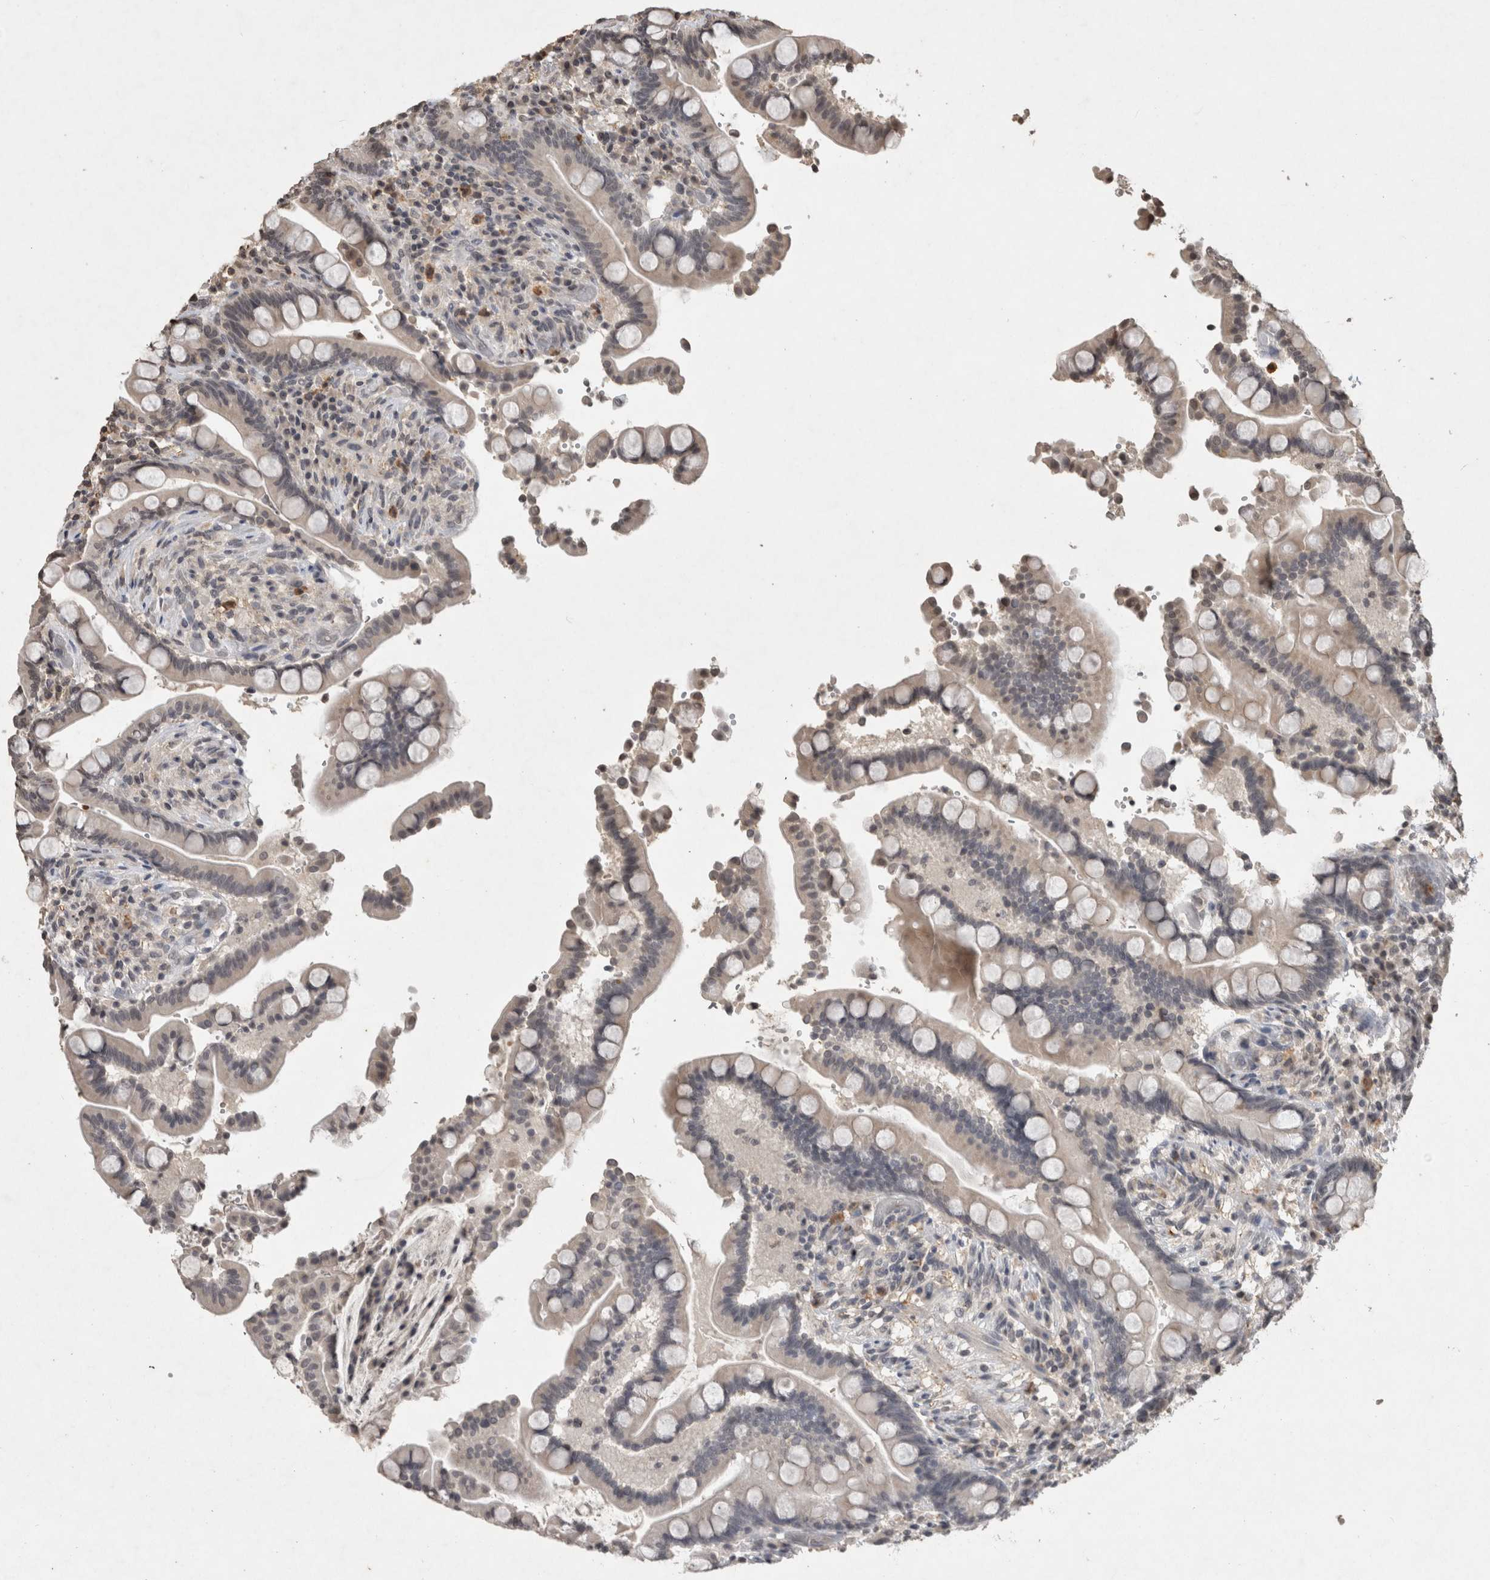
{"staining": {"intensity": "negative", "quantity": "none", "location": "none"}, "tissue": "colon", "cell_type": "Endothelial cells", "image_type": "normal", "snomed": [{"axis": "morphology", "description": "Normal tissue, NOS"}, {"axis": "topography", "description": "Colon"}], "caption": "High magnification brightfield microscopy of unremarkable colon stained with DAB (brown) and counterstained with hematoxylin (blue): endothelial cells show no significant expression.", "gene": "HRK", "patient": {"sex": "male", "age": 73}}